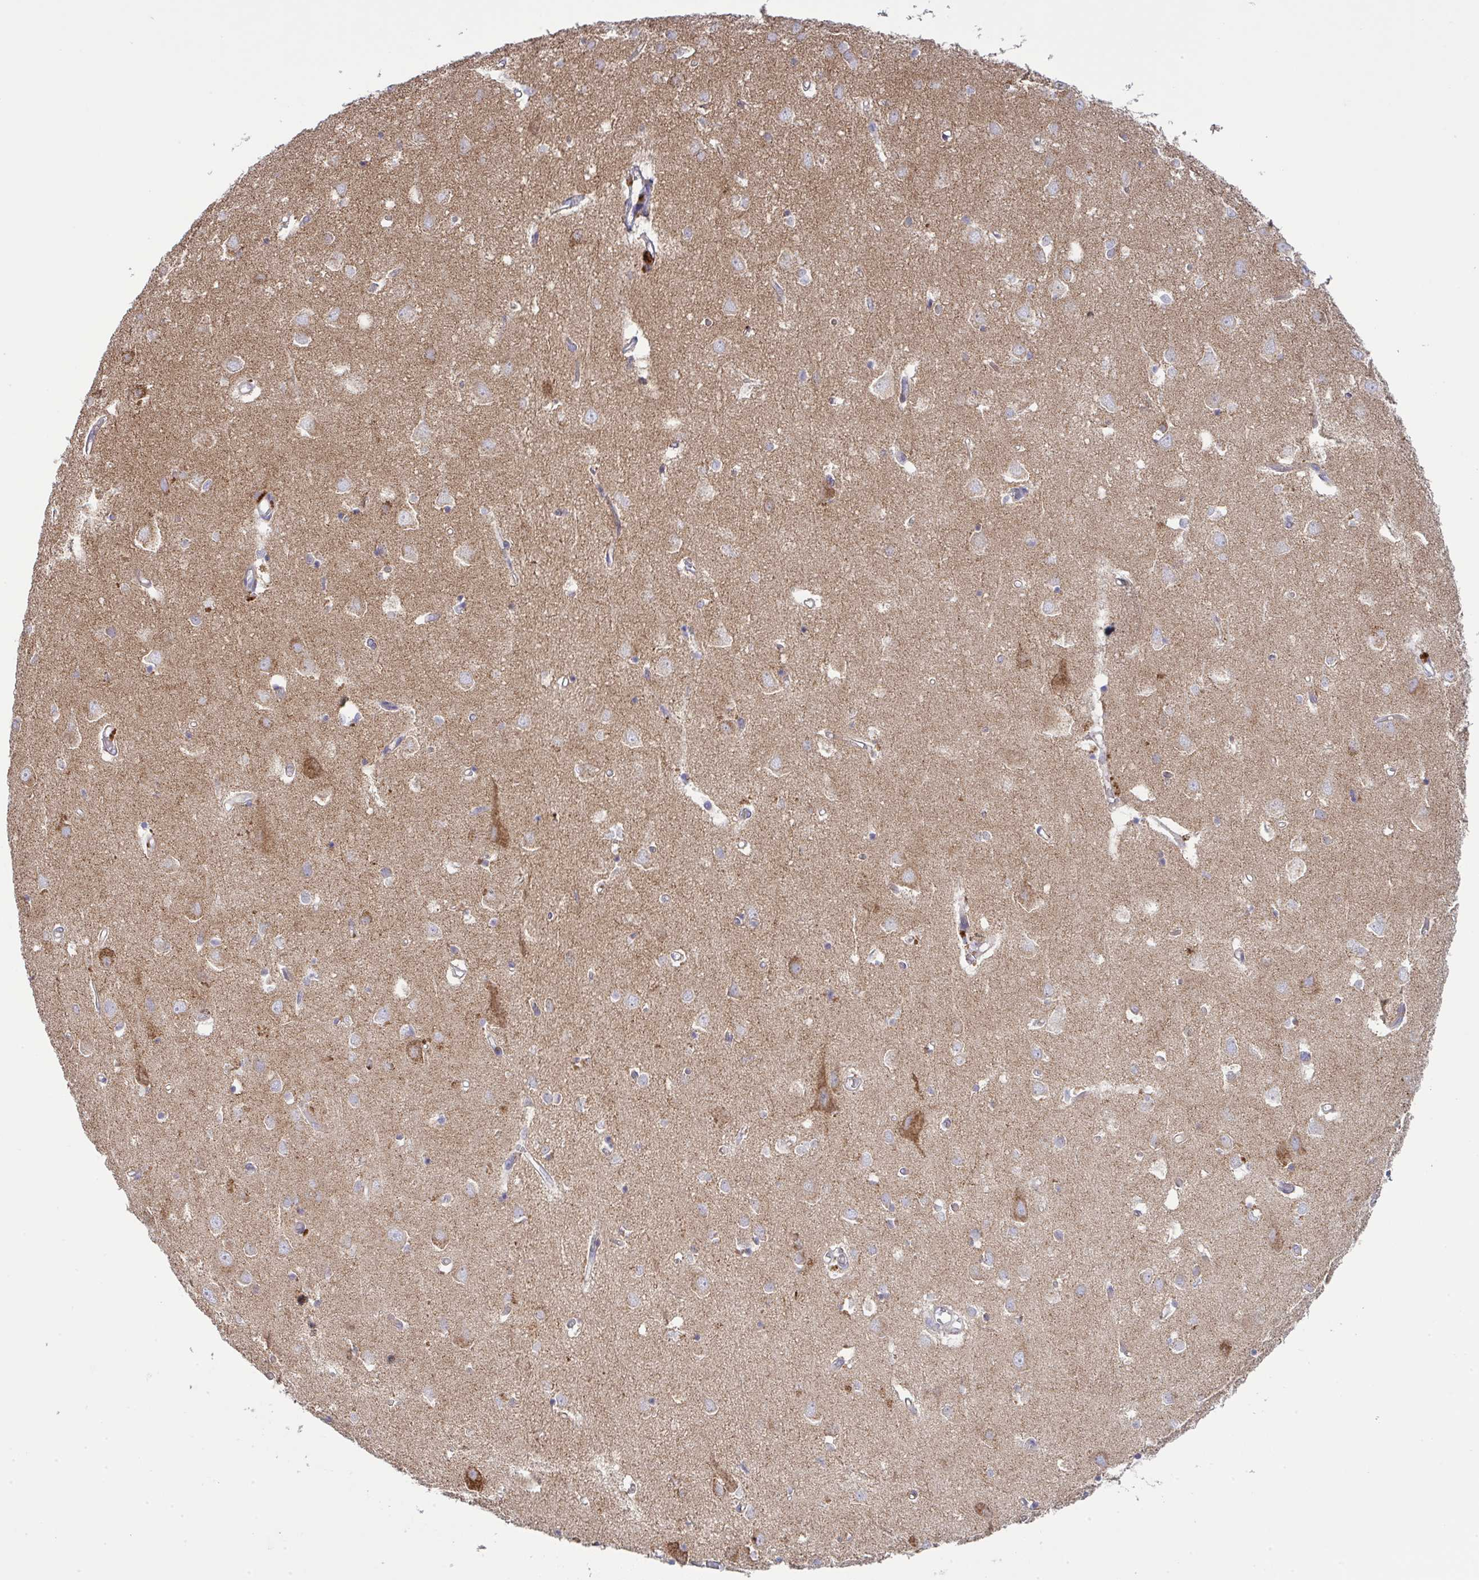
{"staining": {"intensity": "negative", "quantity": "none", "location": "none"}, "tissue": "cerebral cortex", "cell_type": "Endothelial cells", "image_type": "normal", "snomed": [{"axis": "morphology", "description": "Normal tissue, NOS"}, {"axis": "topography", "description": "Cerebral cortex"}], "caption": "Protein analysis of benign cerebral cortex demonstrates no significant positivity in endothelial cells.", "gene": "NDUFA7", "patient": {"sex": "male", "age": 70}}